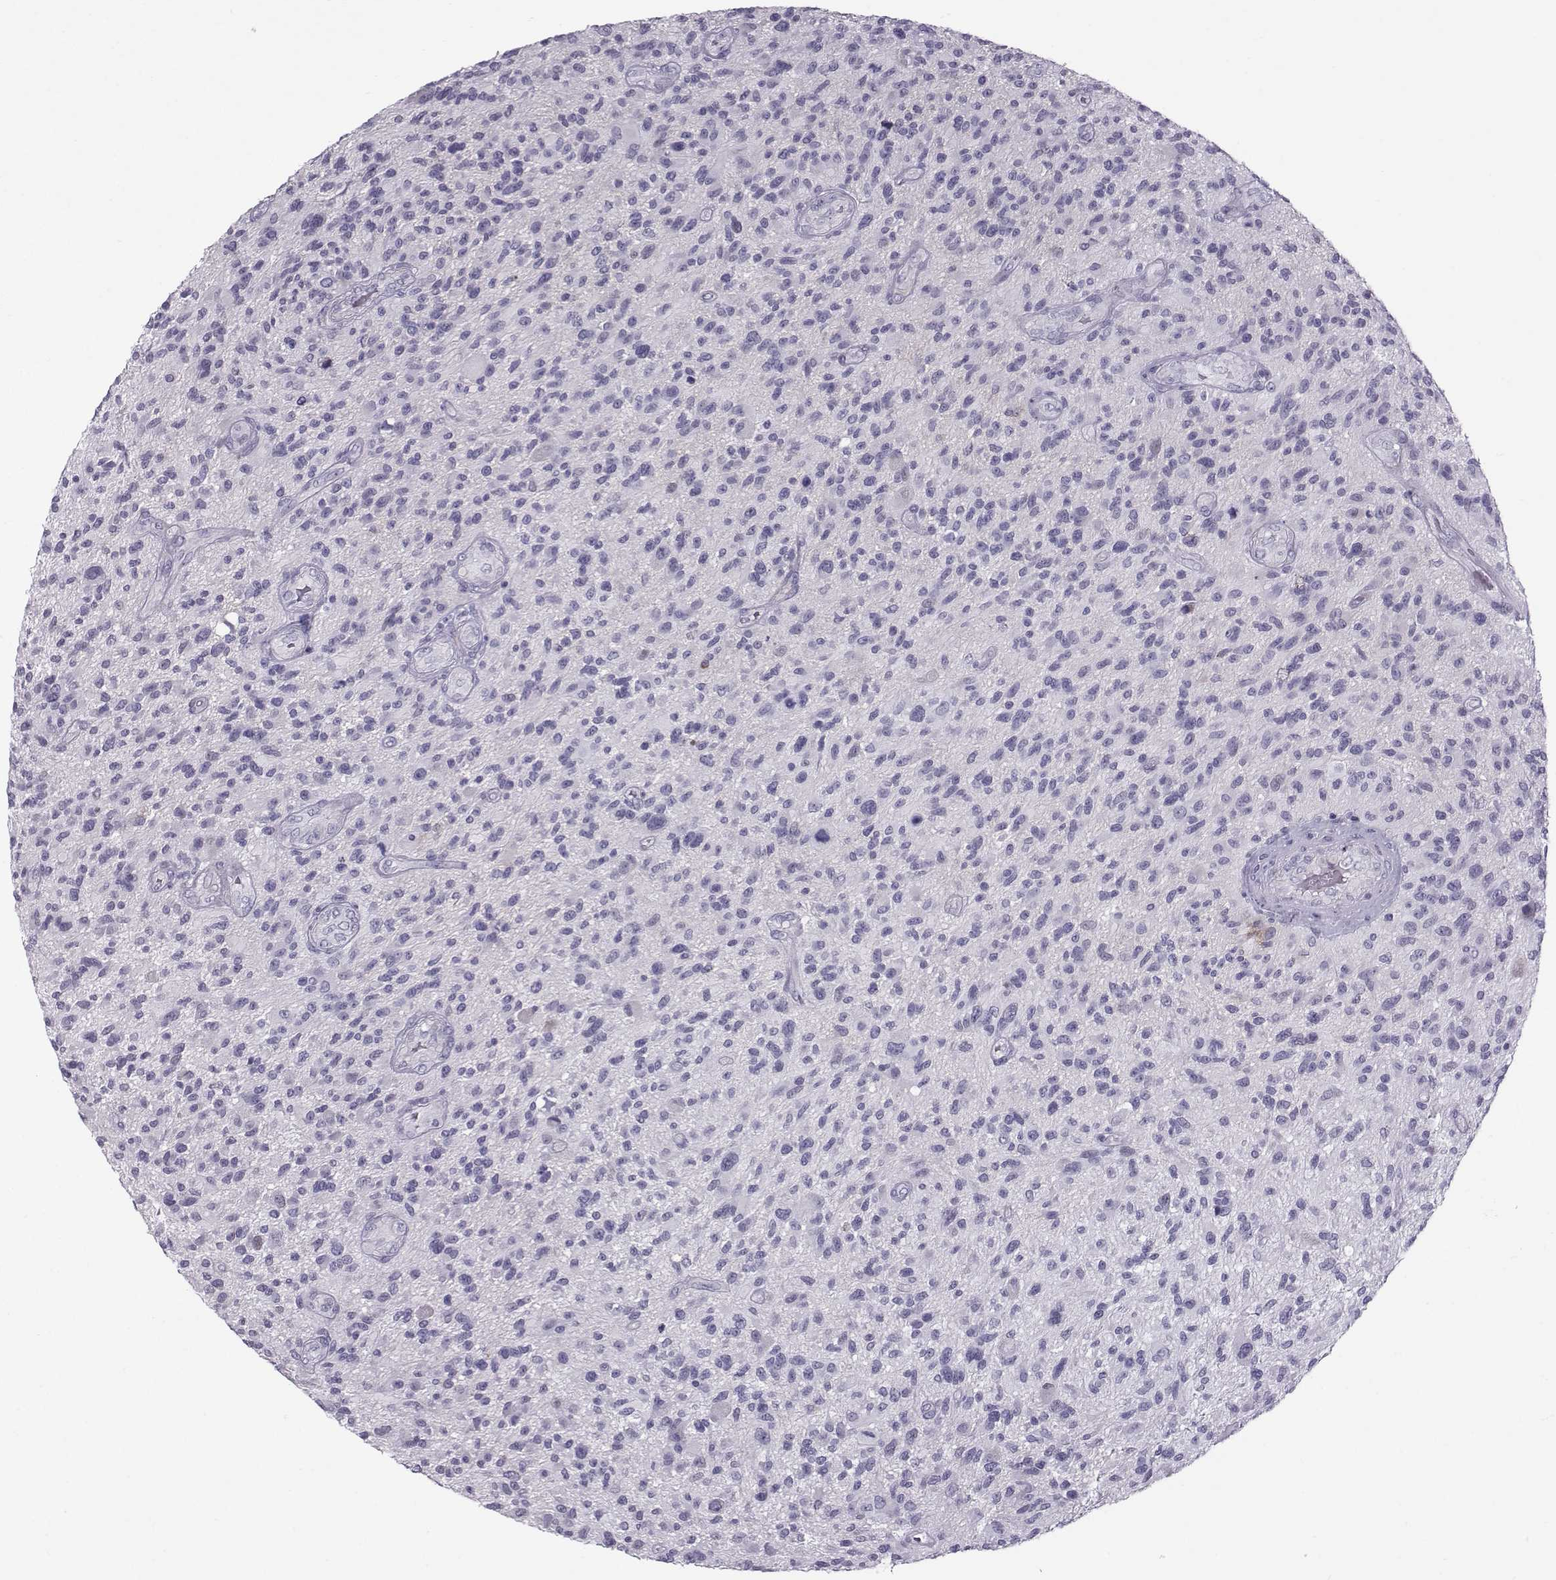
{"staining": {"intensity": "negative", "quantity": "none", "location": "none"}, "tissue": "glioma", "cell_type": "Tumor cells", "image_type": "cancer", "snomed": [{"axis": "morphology", "description": "Glioma, malignant, High grade"}, {"axis": "topography", "description": "Brain"}], "caption": "DAB immunohistochemical staining of glioma reveals no significant expression in tumor cells.", "gene": "DMRT3", "patient": {"sex": "male", "age": 47}}